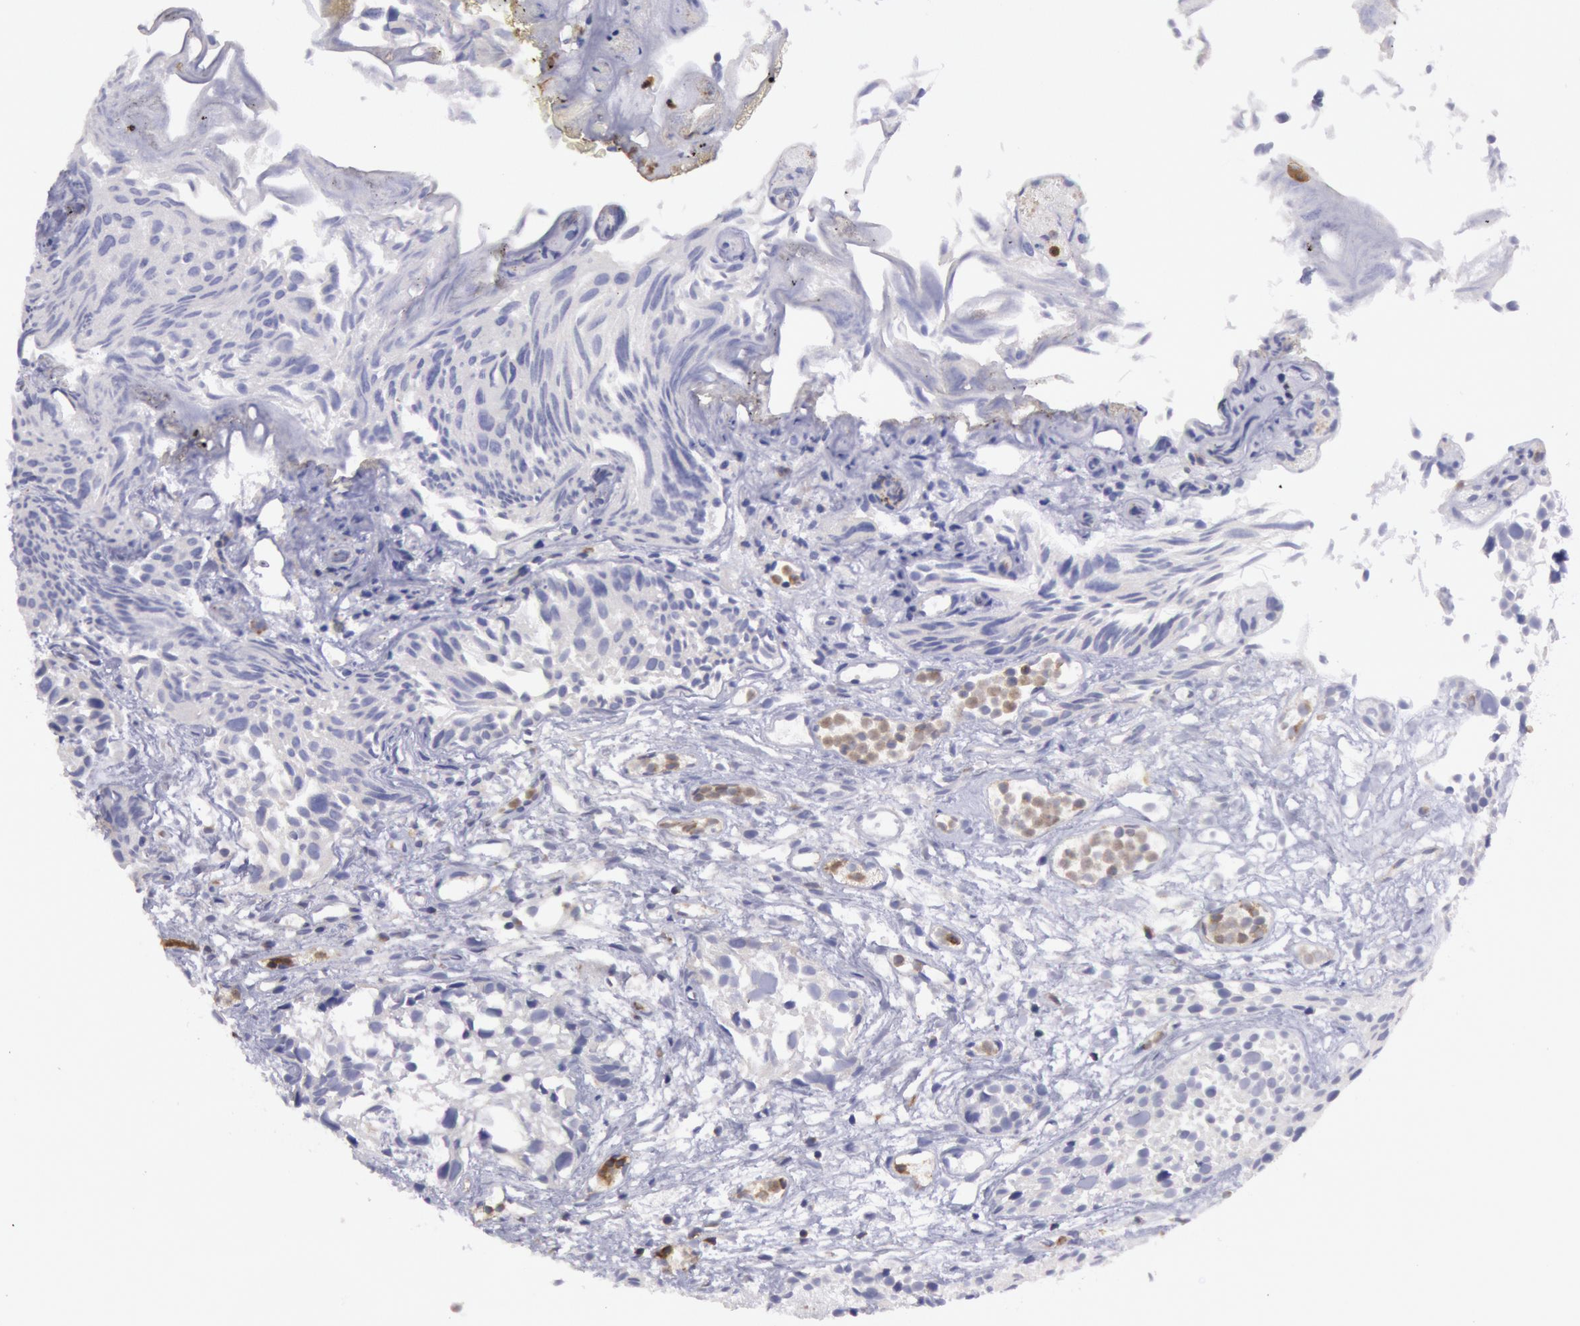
{"staining": {"intensity": "negative", "quantity": "none", "location": "none"}, "tissue": "urothelial cancer", "cell_type": "Tumor cells", "image_type": "cancer", "snomed": [{"axis": "morphology", "description": "Urothelial carcinoma, High grade"}, {"axis": "topography", "description": "Urinary bladder"}], "caption": "Tumor cells are negative for protein expression in human high-grade urothelial carcinoma.", "gene": "RAB27A", "patient": {"sex": "female", "age": 78}}